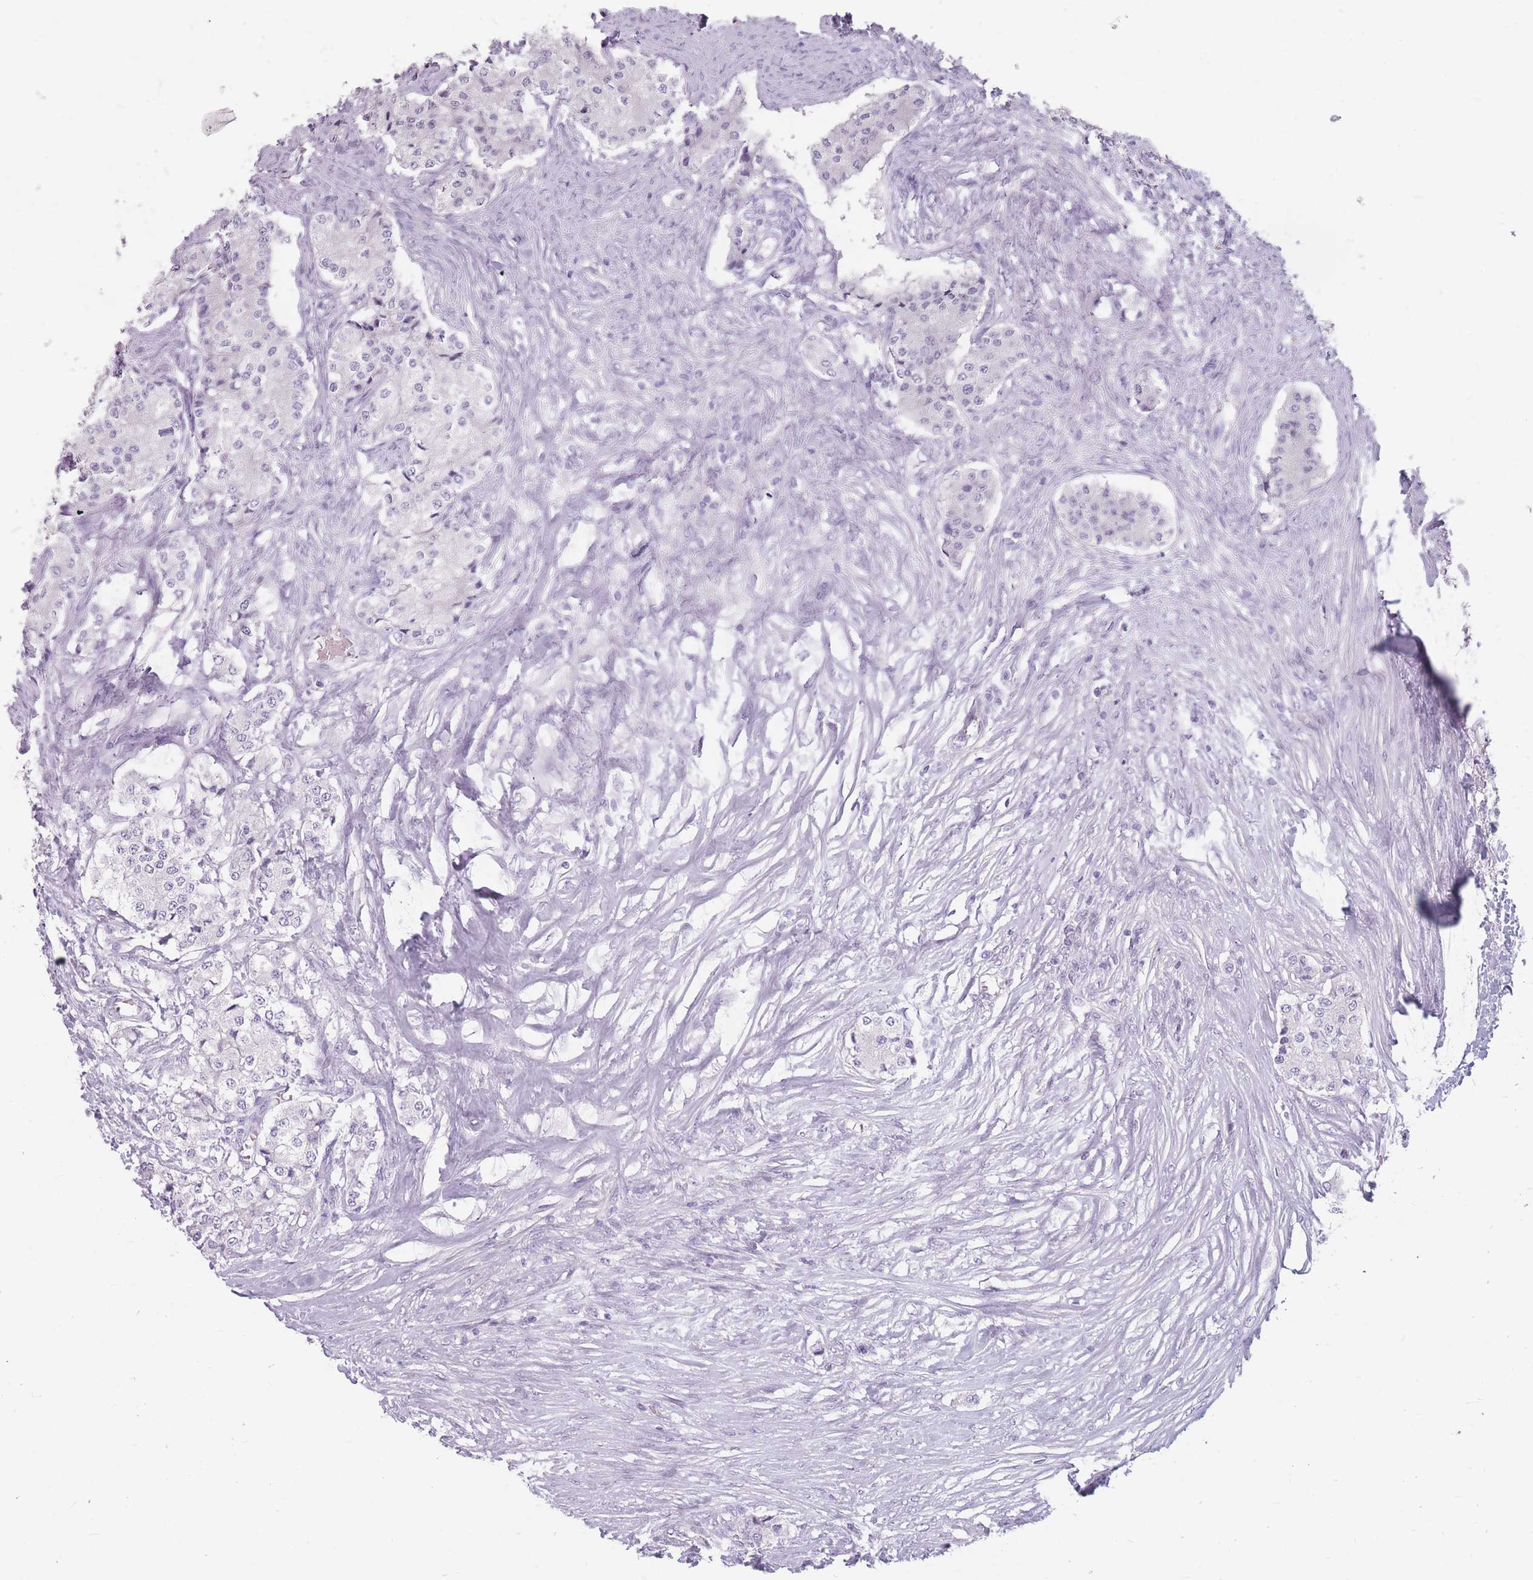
{"staining": {"intensity": "negative", "quantity": "none", "location": "none"}, "tissue": "carcinoid", "cell_type": "Tumor cells", "image_type": "cancer", "snomed": [{"axis": "morphology", "description": "Carcinoid, malignant, NOS"}, {"axis": "topography", "description": "Colon"}], "caption": "Carcinoid stained for a protein using immunohistochemistry displays no expression tumor cells.", "gene": "CCNO", "patient": {"sex": "female", "age": 52}}